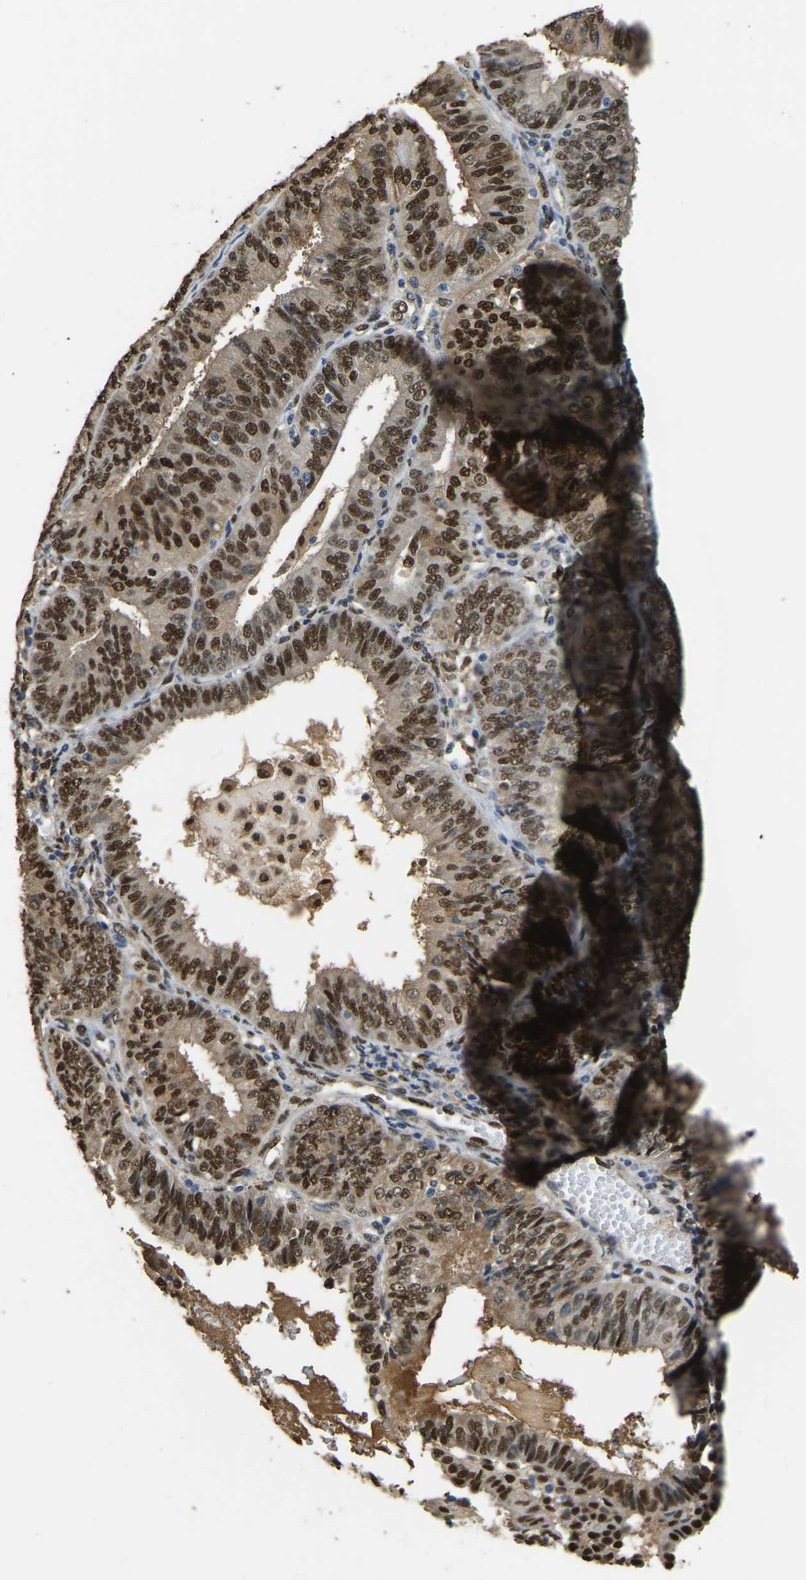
{"staining": {"intensity": "strong", "quantity": ">75%", "location": "cytoplasmic/membranous,nuclear"}, "tissue": "endometrial cancer", "cell_type": "Tumor cells", "image_type": "cancer", "snomed": [{"axis": "morphology", "description": "Adenocarcinoma, NOS"}, {"axis": "topography", "description": "Endometrium"}], "caption": "Tumor cells reveal high levels of strong cytoplasmic/membranous and nuclear staining in approximately >75% of cells in human endometrial cancer. (brown staining indicates protein expression, while blue staining denotes nuclei).", "gene": "NANS", "patient": {"sex": "female", "age": 58}}